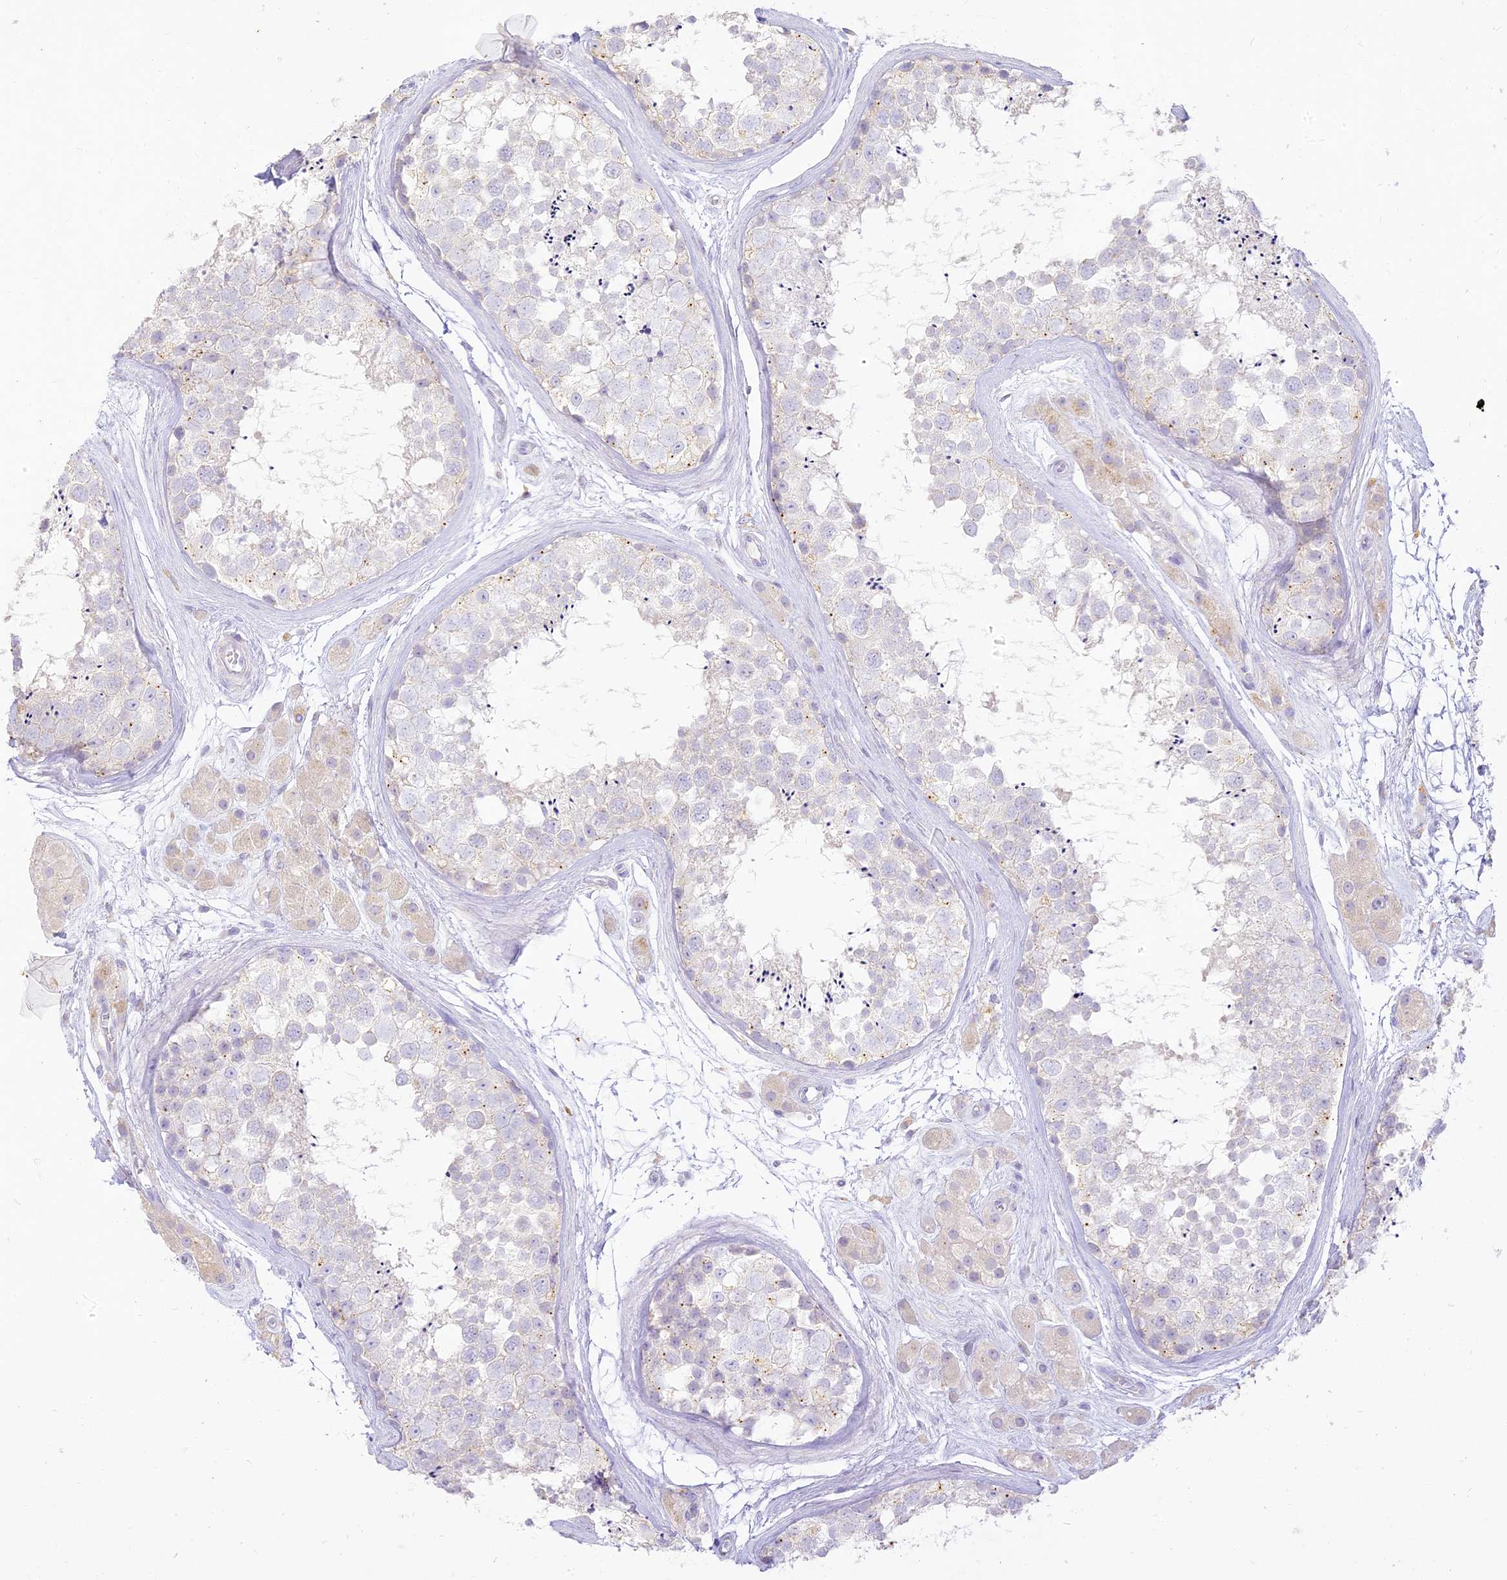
{"staining": {"intensity": "negative", "quantity": "none", "location": "none"}, "tissue": "testis", "cell_type": "Cells in seminiferous ducts", "image_type": "normal", "snomed": [{"axis": "morphology", "description": "Normal tissue, NOS"}, {"axis": "topography", "description": "Testis"}], "caption": "IHC histopathology image of unremarkable testis: human testis stained with DAB (3,3'-diaminobenzidine) shows no significant protein expression in cells in seminiferous ducts.", "gene": "SEC13", "patient": {"sex": "male", "age": 56}}